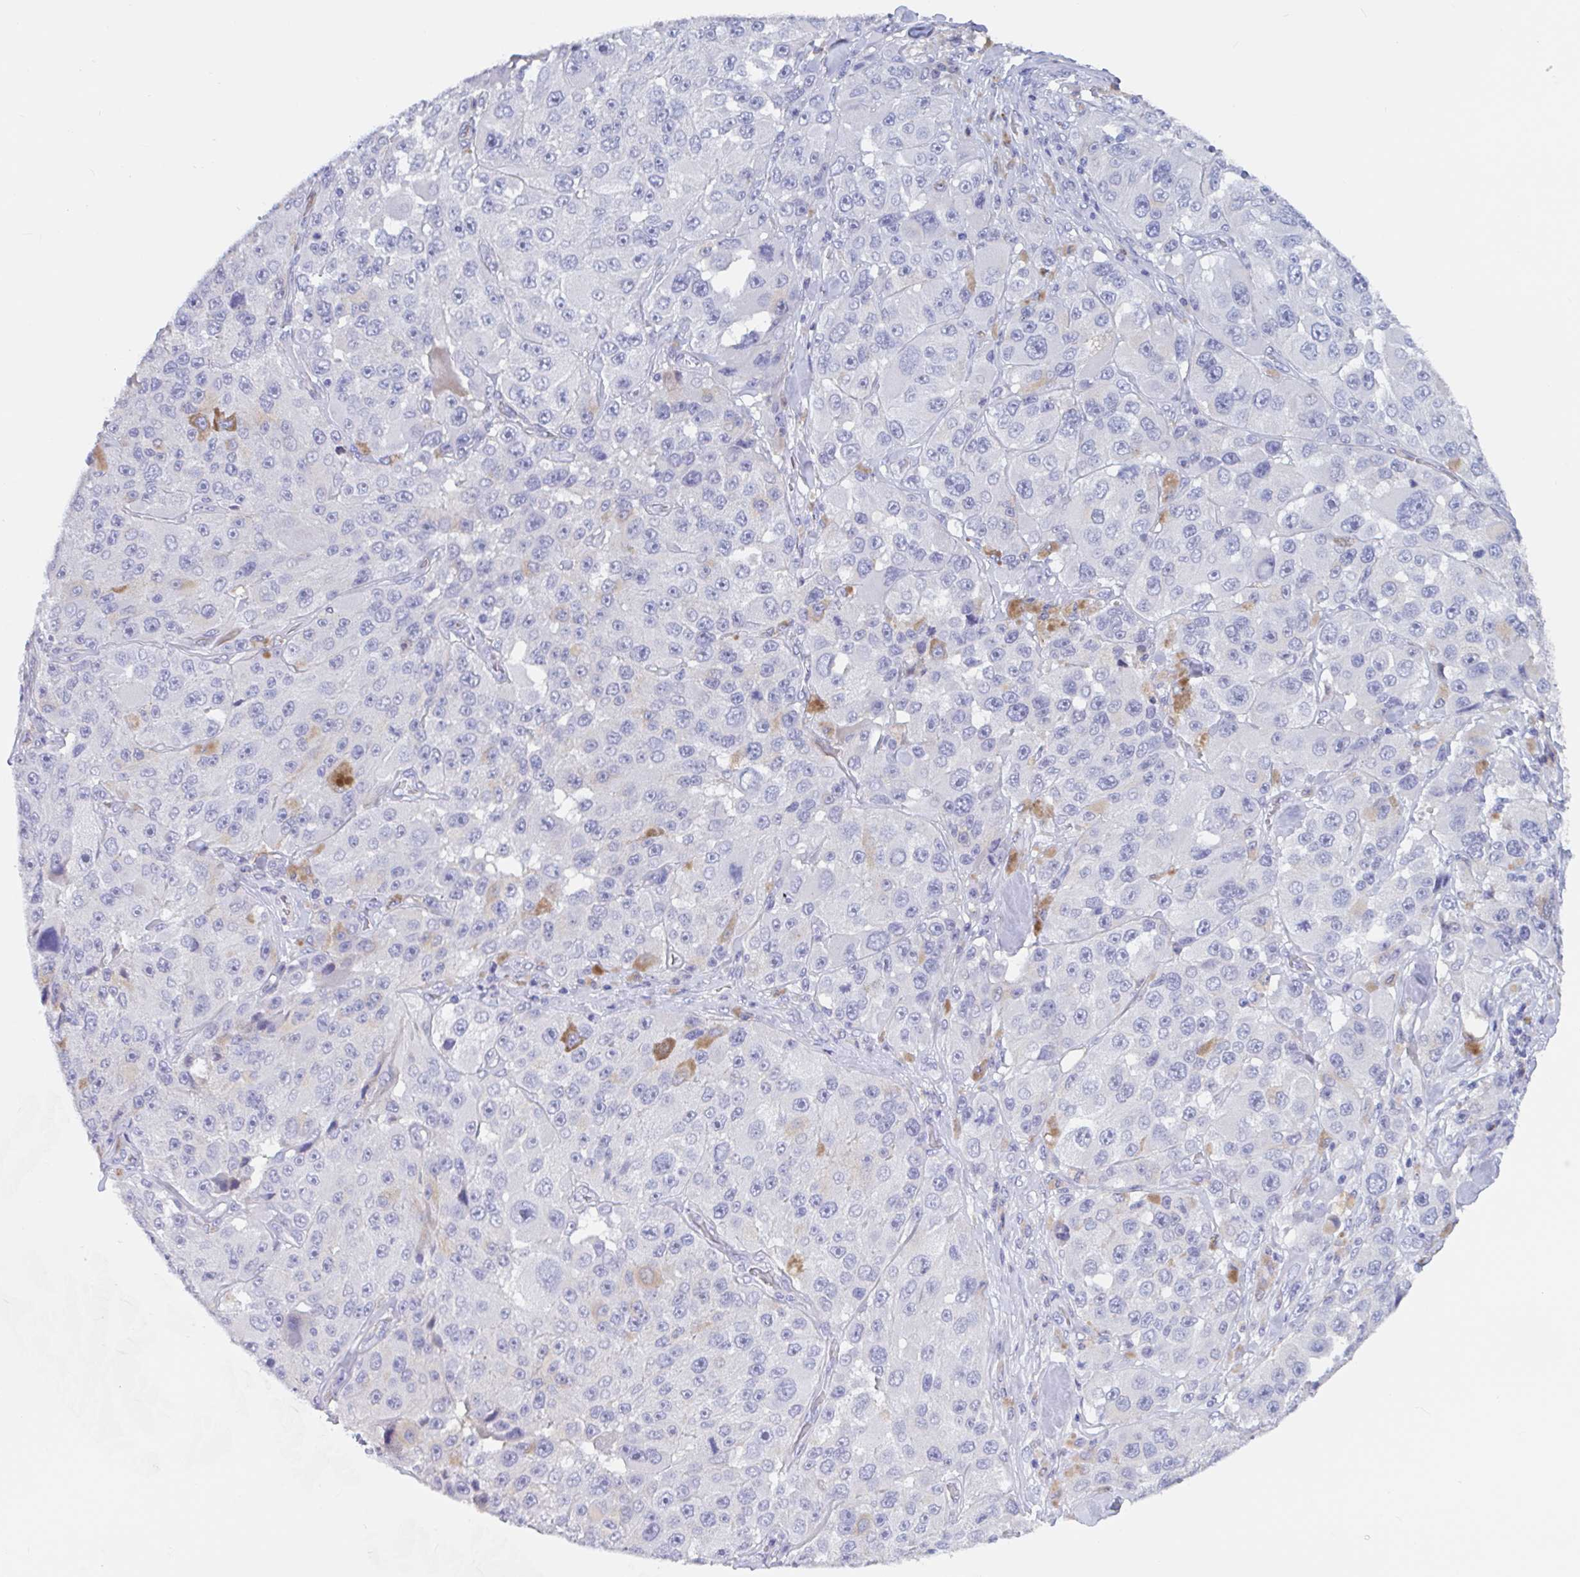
{"staining": {"intensity": "negative", "quantity": "none", "location": "none"}, "tissue": "melanoma", "cell_type": "Tumor cells", "image_type": "cancer", "snomed": [{"axis": "morphology", "description": "Malignant melanoma, Metastatic site"}, {"axis": "topography", "description": "Lymph node"}], "caption": "Melanoma was stained to show a protein in brown. There is no significant staining in tumor cells.", "gene": "ZNHIT2", "patient": {"sex": "male", "age": 62}}